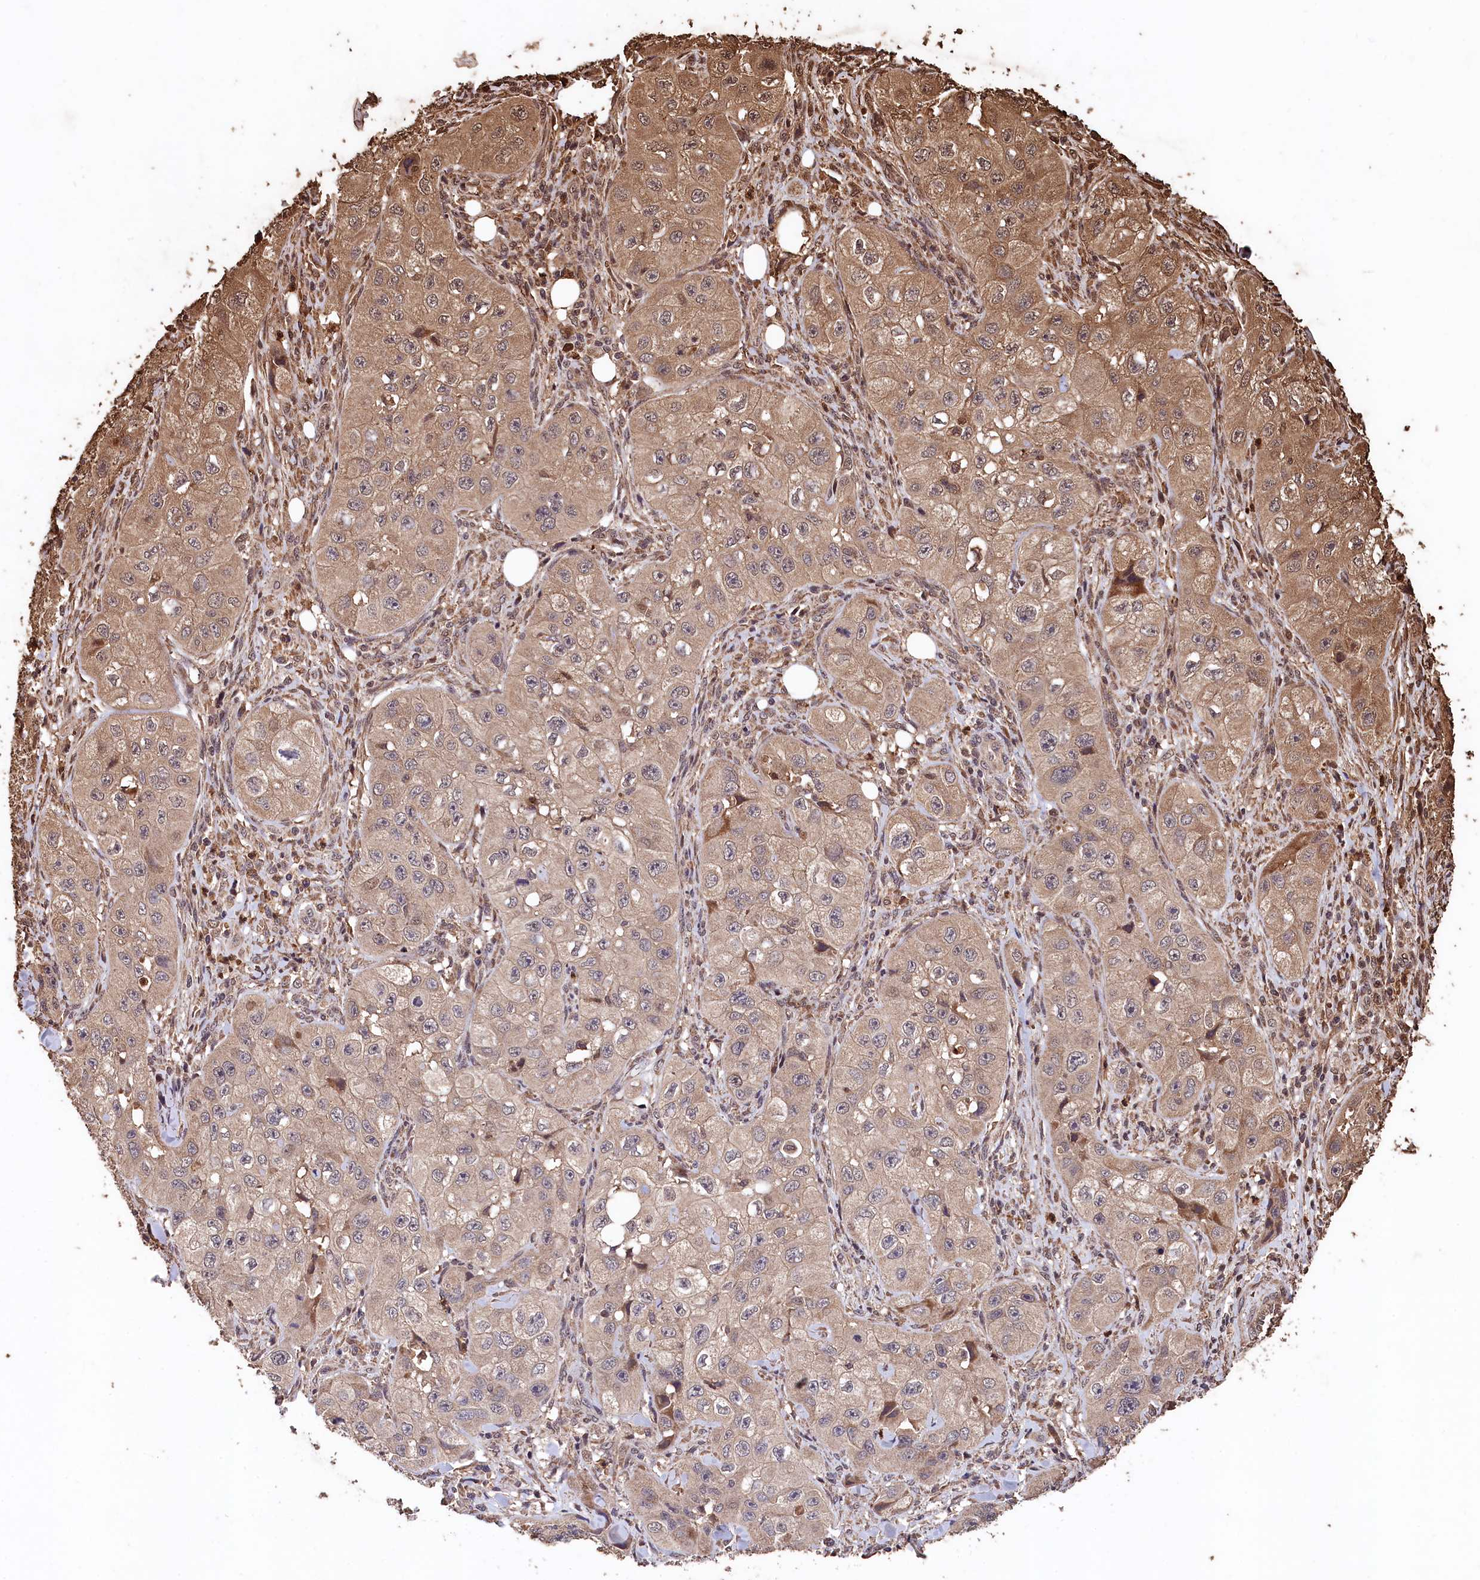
{"staining": {"intensity": "moderate", "quantity": "25%-75%", "location": "cytoplasmic/membranous,nuclear"}, "tissue": "skin cancer", "cell_type": "Tumor cells", "image_type": "cancer", "snomed": [{"axis": "morphology", "description": "Squamous cell carcinoma, NOS"}, {"axis": "topography", "description": "Skin"}, {"axis": "topography", "description": "Subcutis"}], "caption": "About 25%-75% of tumor cells in human skin squamous cell carcinoma exhibit moderate cytoplasmic/membranous and nuclear protein positivity as visualized by brown immunohistochemical staining.", "gene": "CEP57L1", "patient": {"sex": "male", "age": 73}}